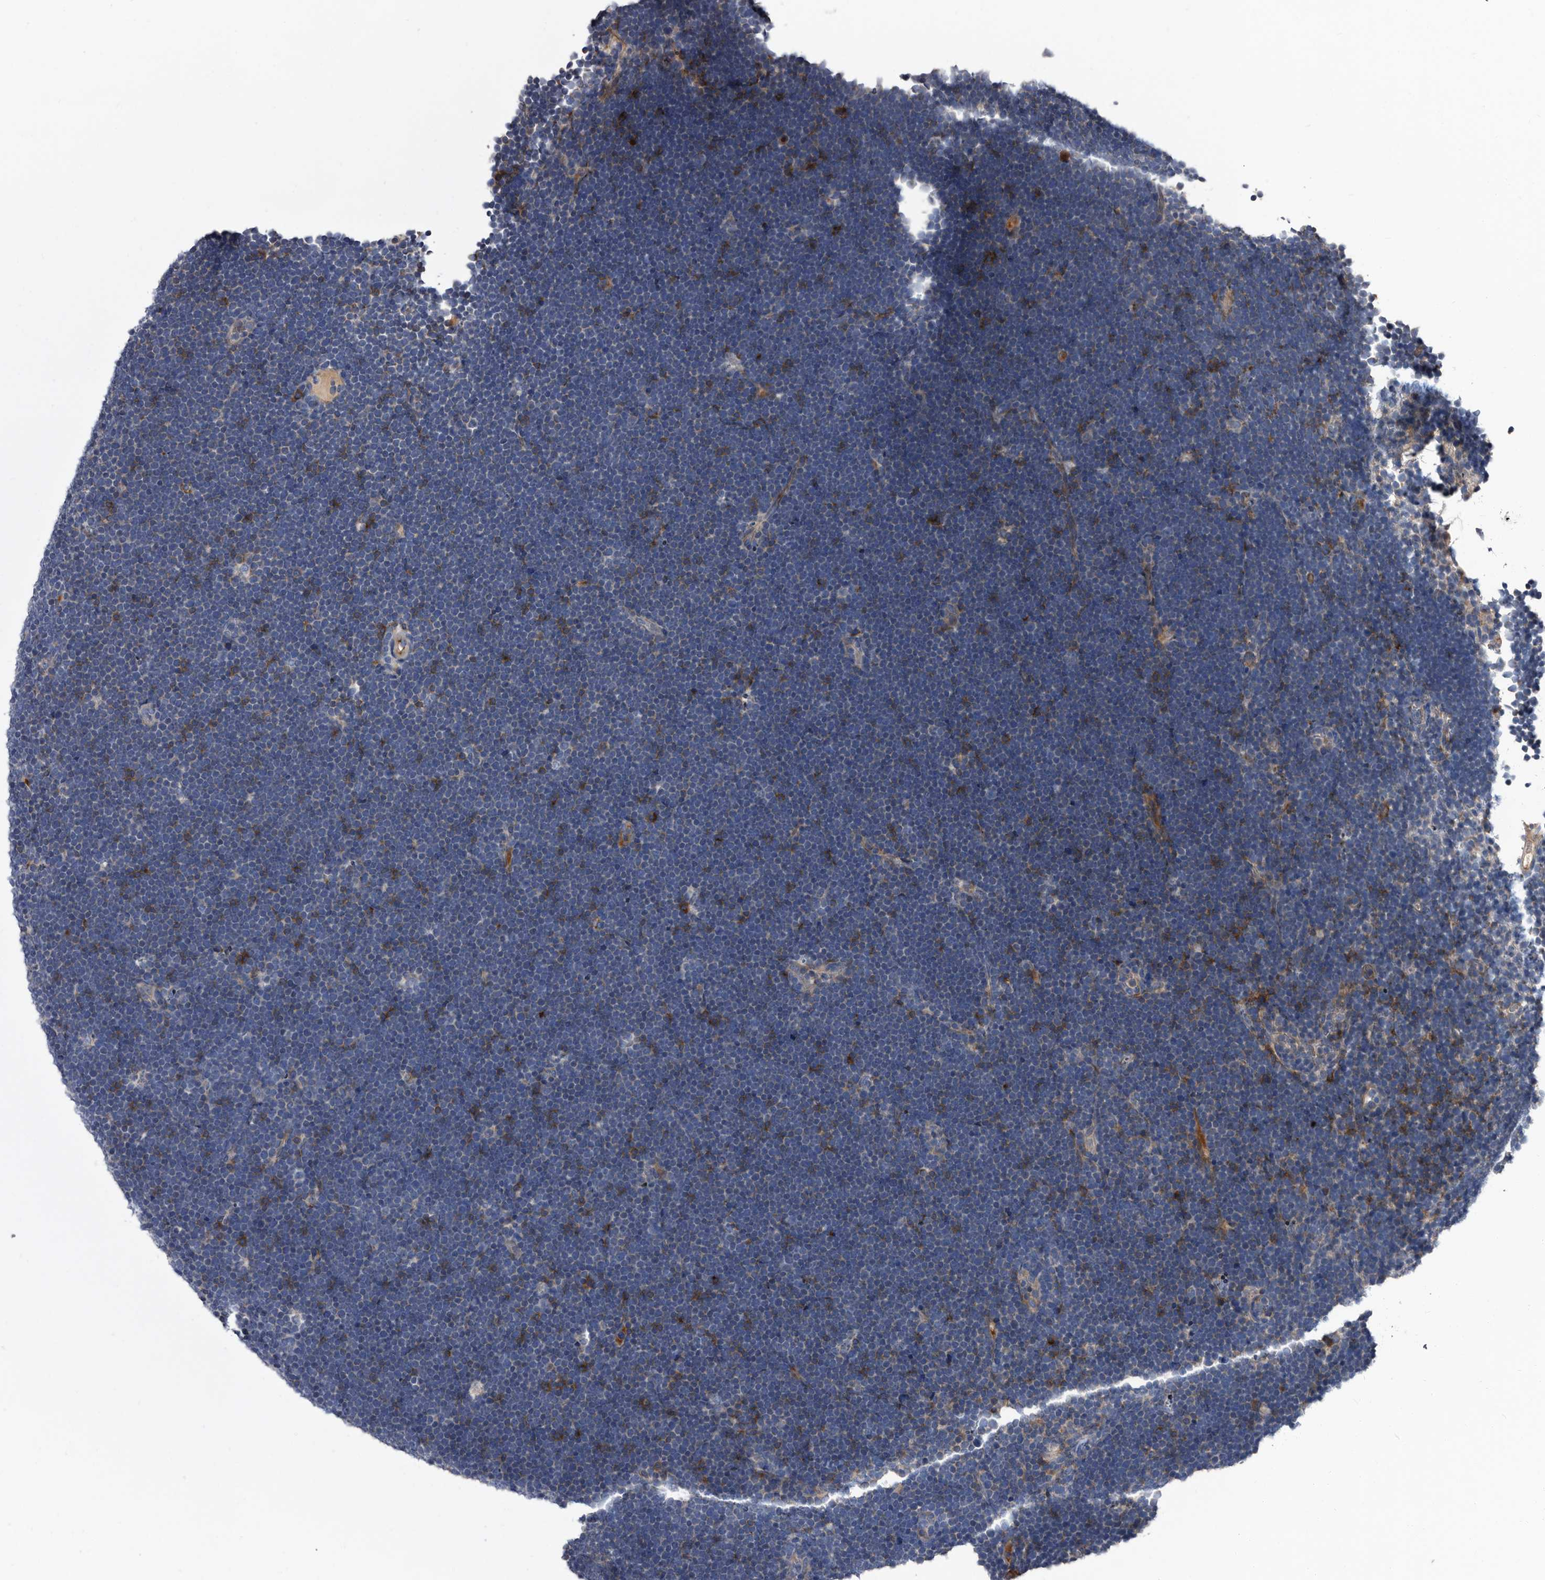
{"staining": {"intensity": "negative", "quantity": "none", "location": "none"}, "tissue": "lymphoma", "cell_type": "Tumor cells", "image_type": "cancer", "snomed": [{"axis": "morphology", "description": "Malignant lymphoma, non-Hodgkin's type, High grade"}, {"axis": "topography", "description": "Lymph node"}], "caption": "This is an IHC image of high-grade malignant lymphoma, non-Hodgkin's type. There is no expression in tumor cells.", "gene": "DTNBP1", "patient": {"sex": "male", "age": 13}}